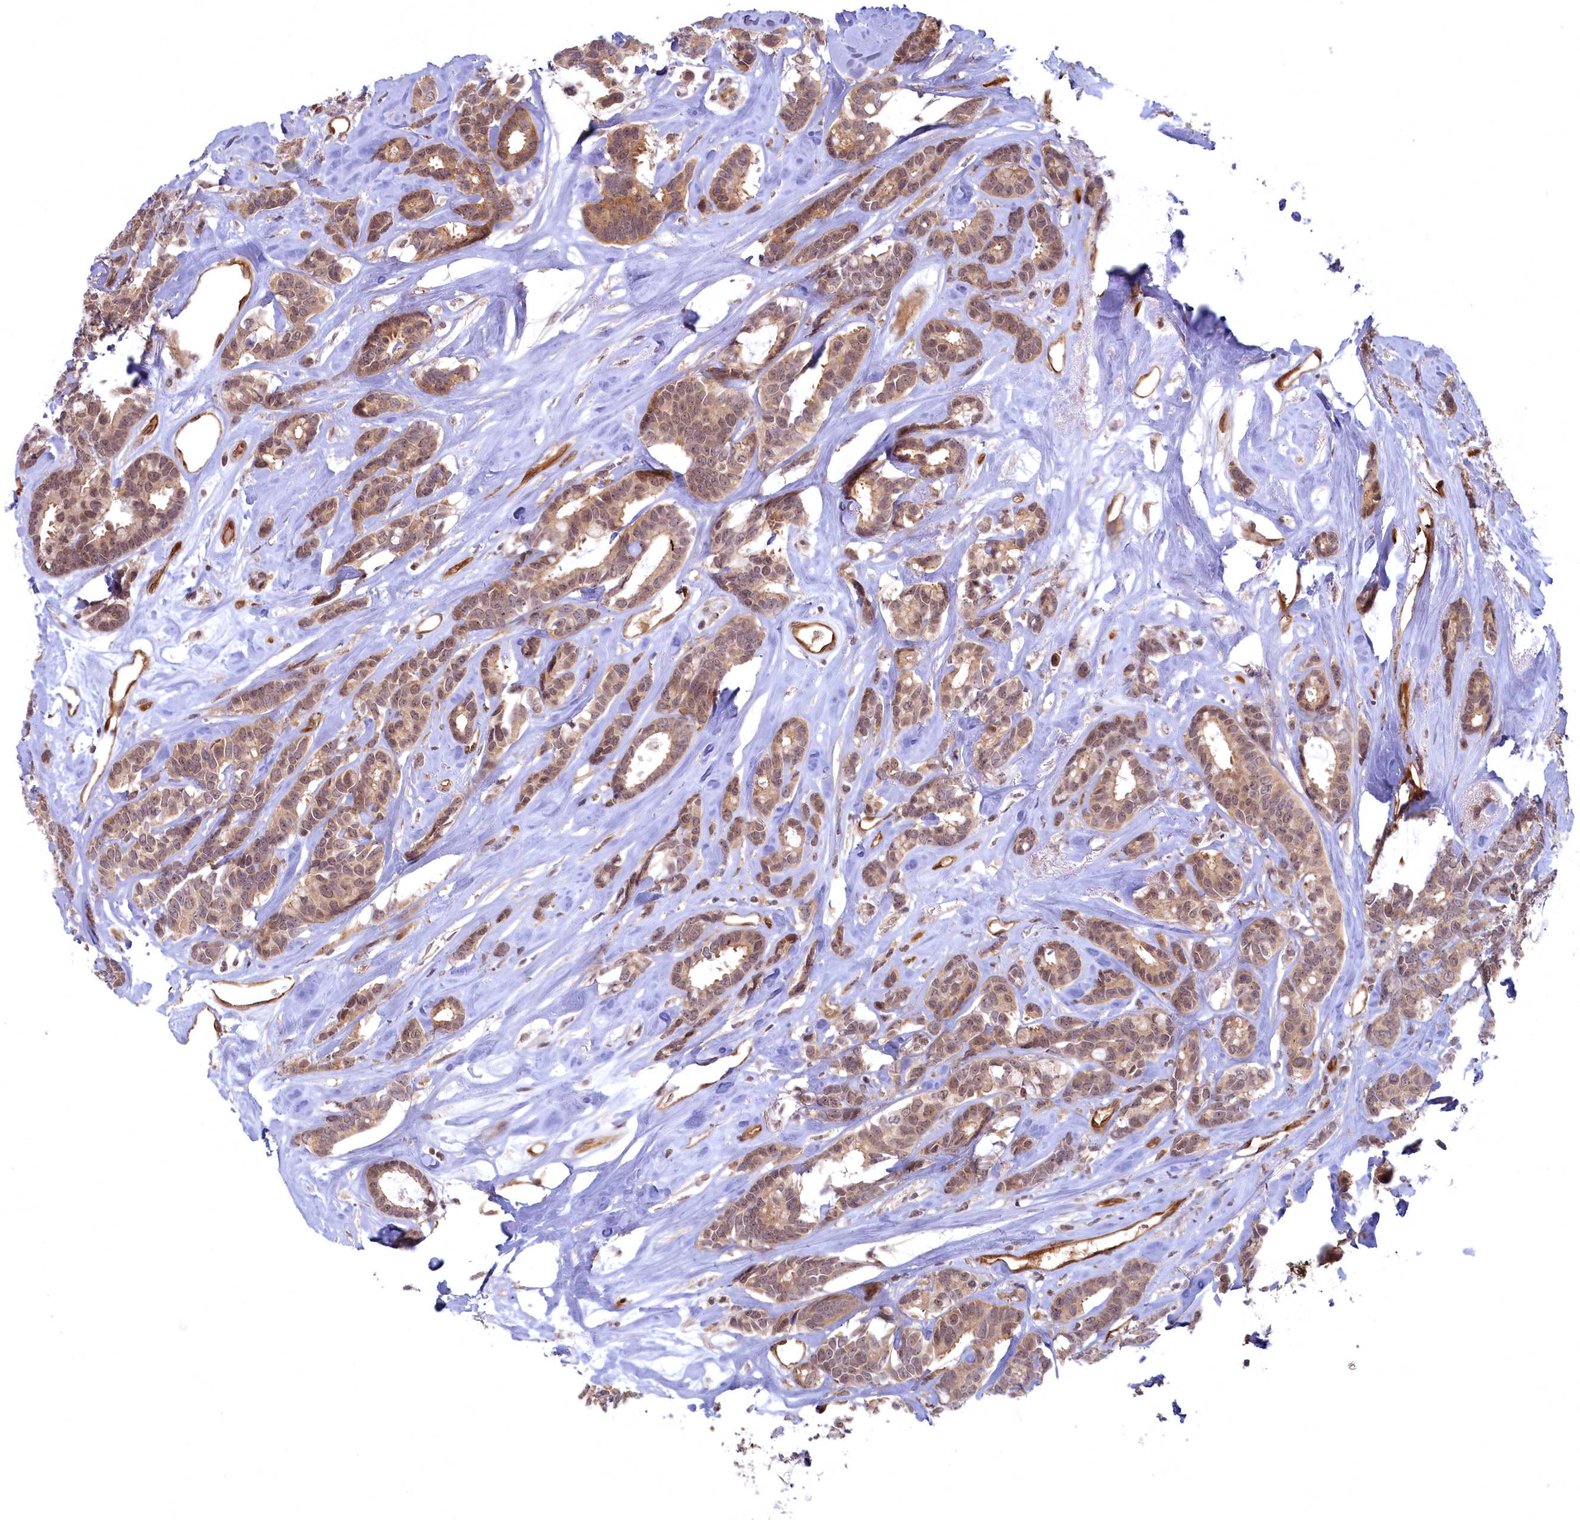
{"staining": {"intensity": "weak", "quantity": ">75%", "location": "cytoplasmic/membranous,nuclear"}, "tissue": "breast cancer", "cell_type": "Tumor cells", "image_type": "cancer", "snomed": [{"axis": "morphology", "description": "Duct carcinoma"}, {"axis": "topography", "description": "Breast"}], "caption": "Breast cancer (infiltrating ductal carcinoma) was stained to show a protein in brown. There is low levels of weak cytoplasmic/membranous and nuclear positivity in approximately >75% of tumor cells.", "gene": "SNRK", "patient": {"sex": "female", "age": 87}}